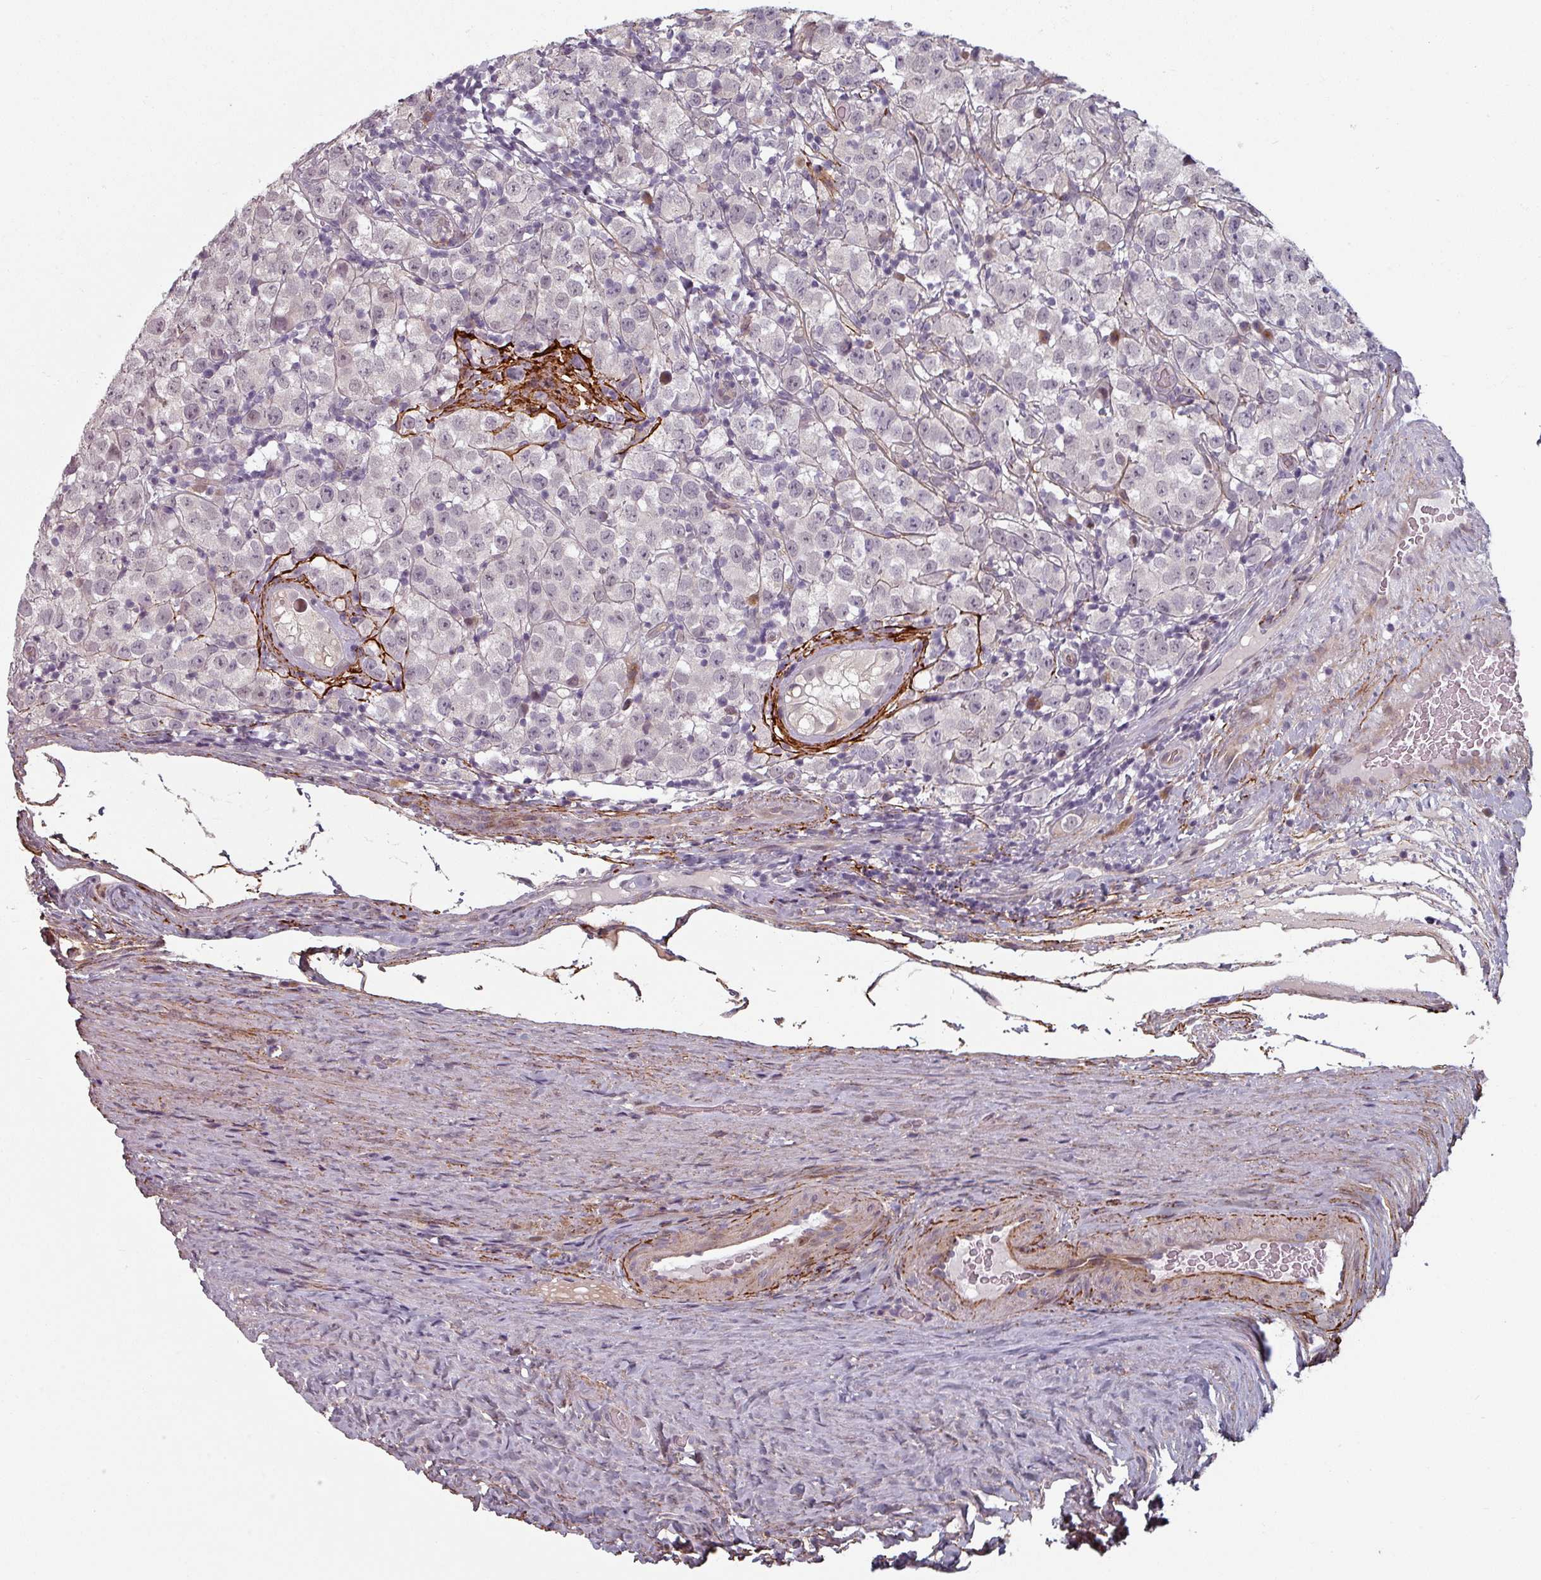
{"staining": {"intensity": "negative", "quantity": "none", "location": "none"}, "tissue": "testis cancer", "cell_type": "Tumor cells", "image_type": "cancer", "snomed": [{"axis": "morphology", "description": "Seminoma, NOS"}, {"axis": "morphology", "description": "Carcinoma, Embryonal, NOS"}, {"axis": "topography", "description": "Testis"}], "caption": "Tumor cells show no significant protein positivity in testis cancer.", "gene": "CYB5RL", "patient": {"sex": "male", "age": 41}}